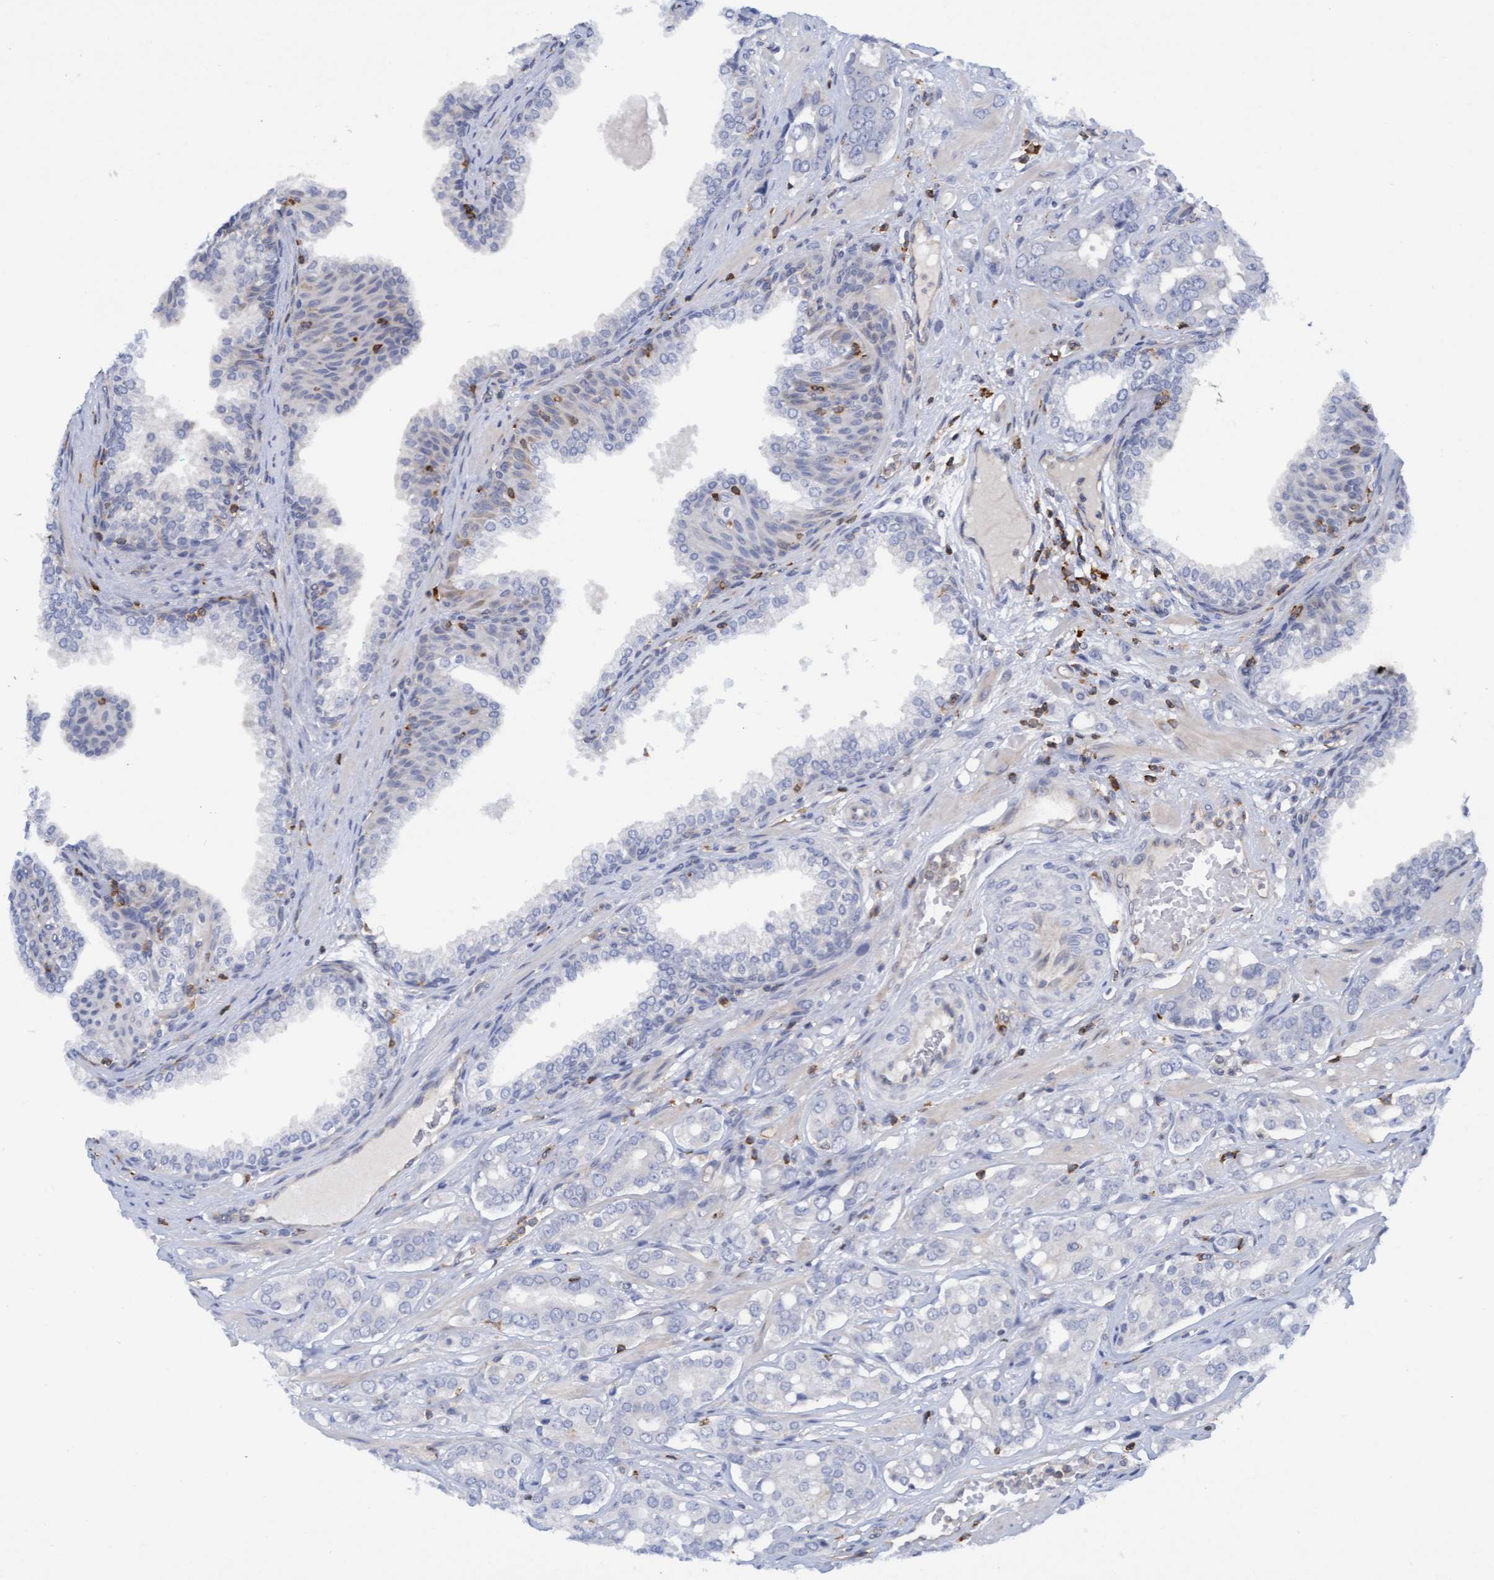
{"staining": {"intensity": "negative", "quantity": "none", "location": "none"}, "tissue": "prostate cancer", "cell_type": "Tumor cells", "image_type": "cancer", "snomed": [{"axis": "morphology", "description": "Adenocarcinoma, High grade"}, {"axis": "topography", "description": "Prostate"}], "caption": "The micrograph displays no significant expression in tumor cells of prostate cancer. (DAB (3,3'-diaminobenzidine) immunohistochemistry (IHC), high magnification).", "gene": "FNBP1", "patient": {"sex": "male", "age": 52}}